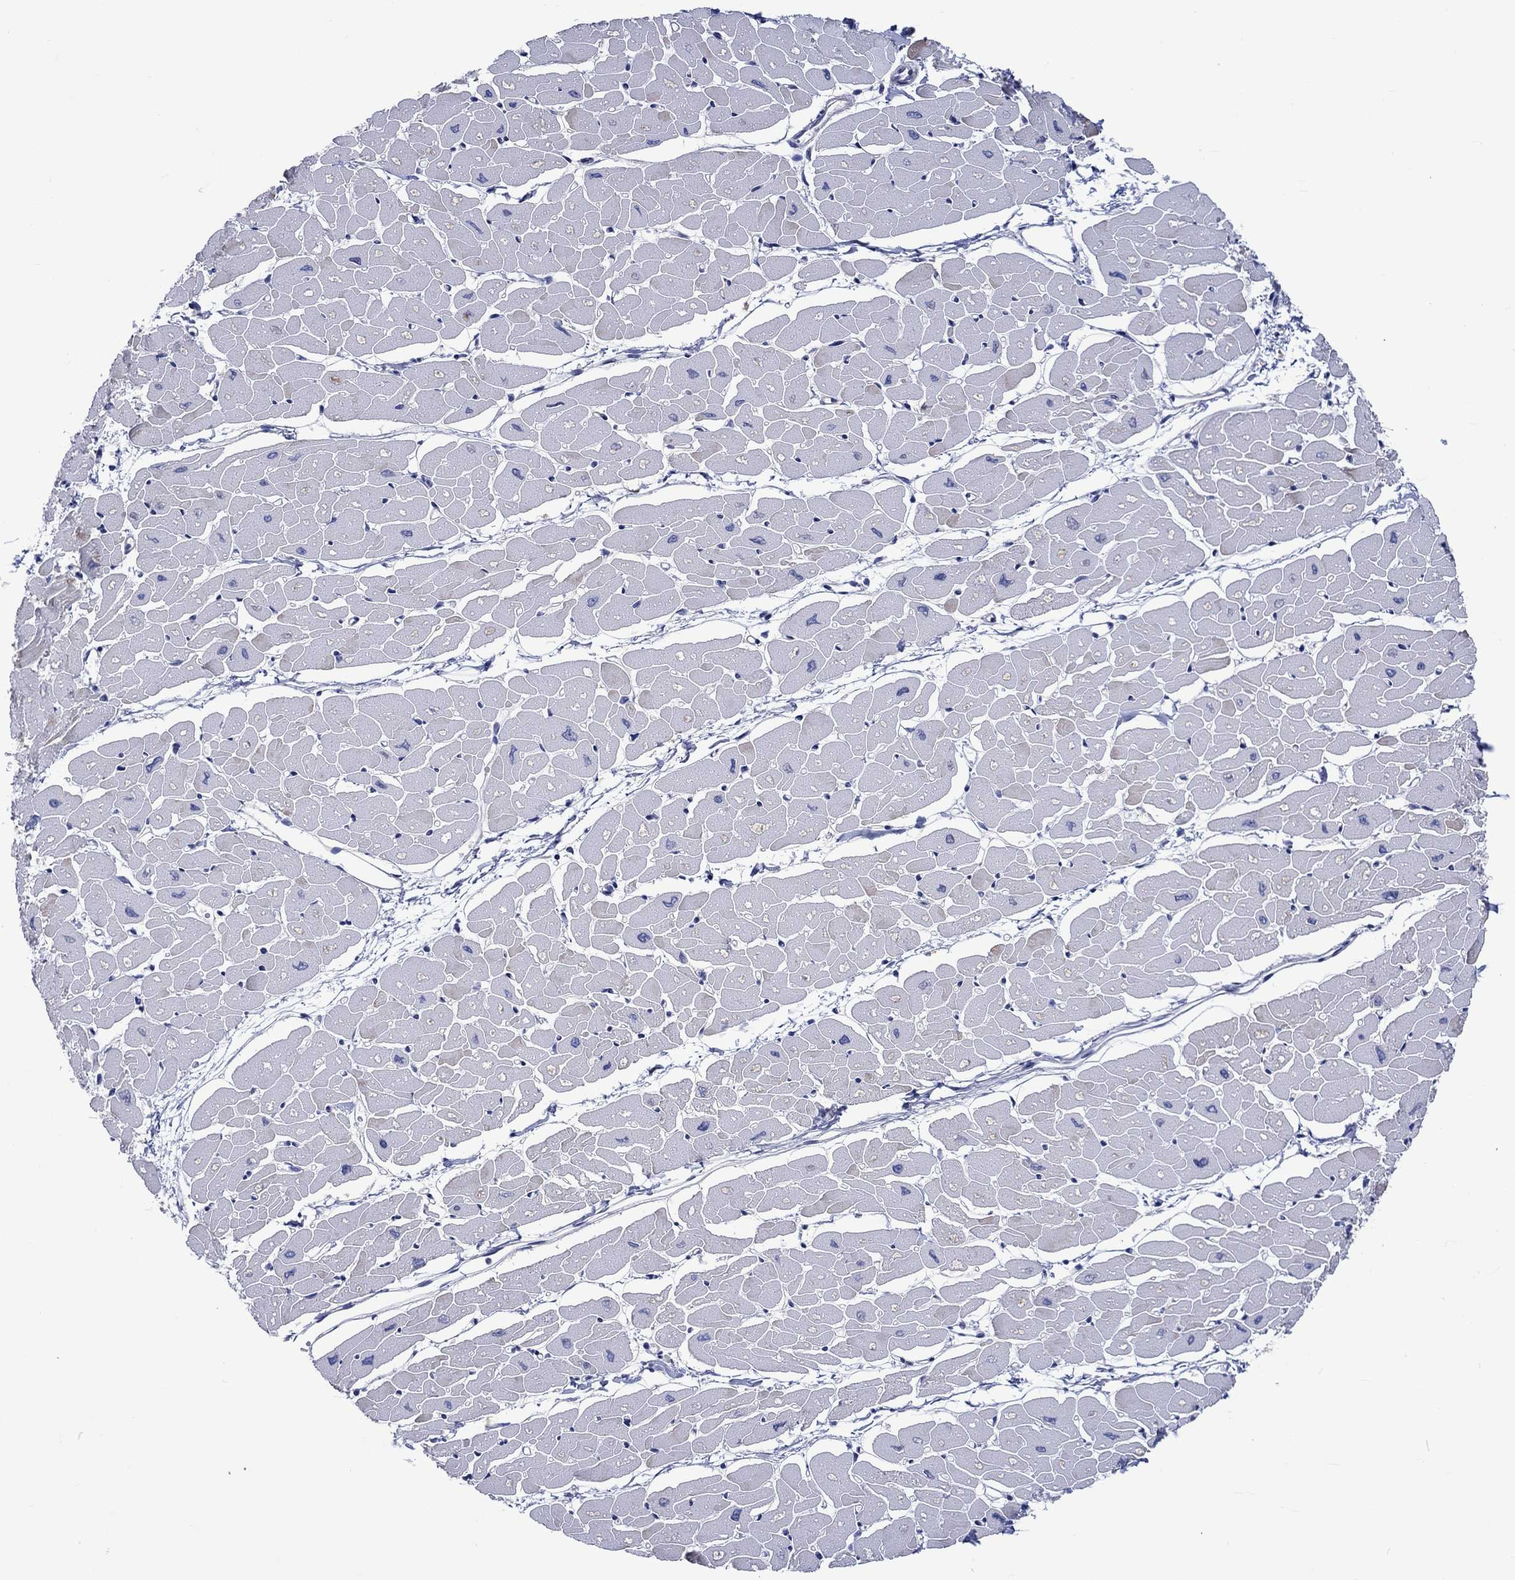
{"staining": {"intensity": "moderate", "quantity": "25%-75%", "location": "cytoplasmic/membranous"}, "tissue": "heart muscle", "cell_type": "Cardiomyocytes", "image_type": "normal", "snomed": [{"axis": "morphology", "description": "Normal tissue, NOS"}, {"axis": "topography", "description": "Heart"}], "caption": "The photomicrograph shows a brown stain indicating the presence of a protein in the cytoplasmic/membranous of cardiomyocytes in heart muscle. The protein of interest is stained brown, and the nuclei are stained in blue (DAB (3,3'-diaminobenzidine) IHC with brightfield microscopy, high magnification).", "gene": "E2F8", "patient": {"sex": "male", "age": 57}}